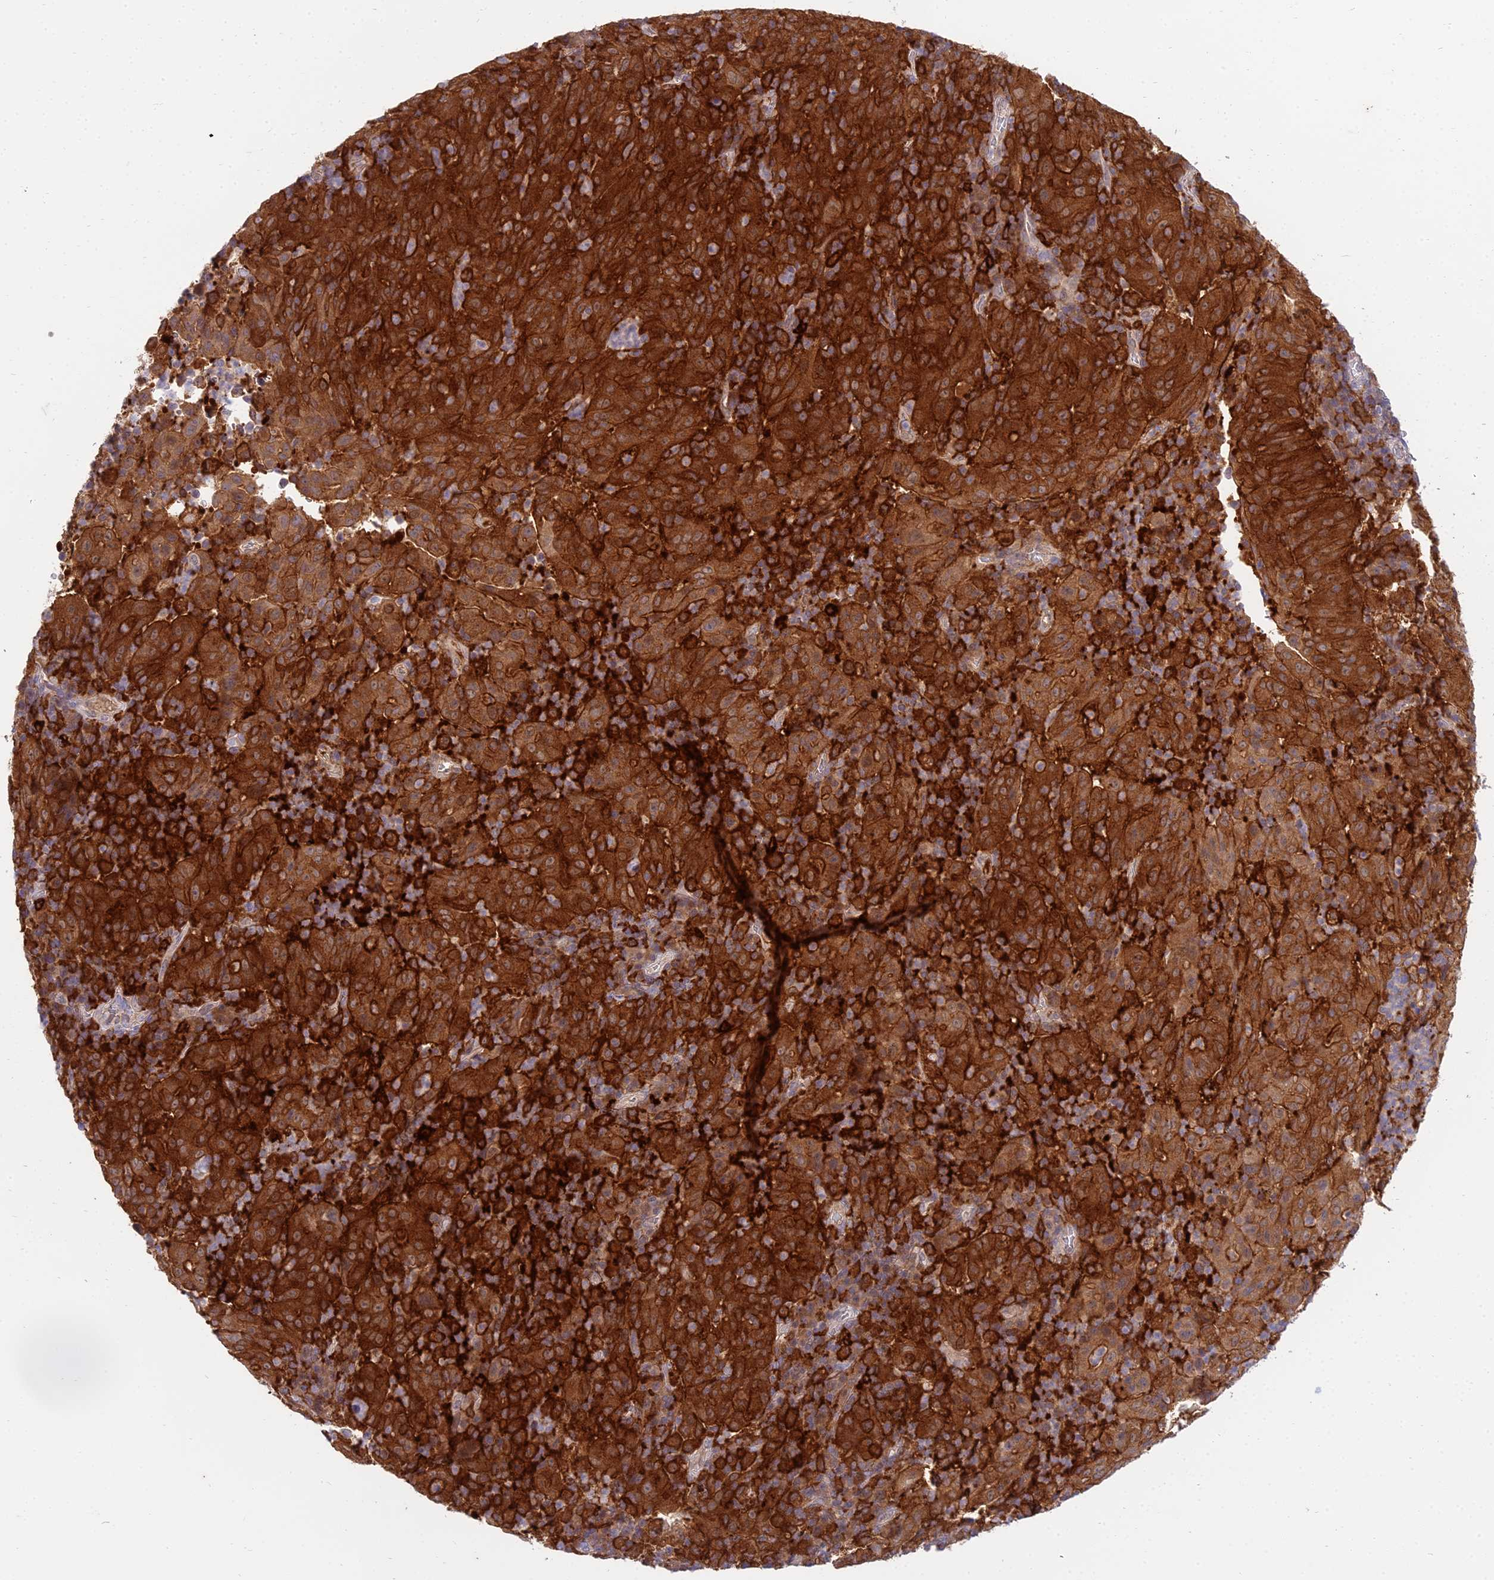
{"staining": {"intensity": "strong", "quantity": ">75%", "location": "cytoplasmic/membranous"}, "tissue": "pancreatic cancer", "cell_type": "Tumor cells", "image_type": "cancer", "snomed": [{"axis": "morphology", "description": "Adenocarcinoma, NOS"}, {"axis": "topography", "description": "Pancreas"}], "caption": "Immunohistochemistry image of human pancreatic cancer (adenocarcinoma) stained for a protein (brown), which exhibits high levels of strong cytoplasmic/membranous positivity in about >75% of tumor cells.", "gene": "UBE2G1", "patient": {"sex": "male", "age": 63}}